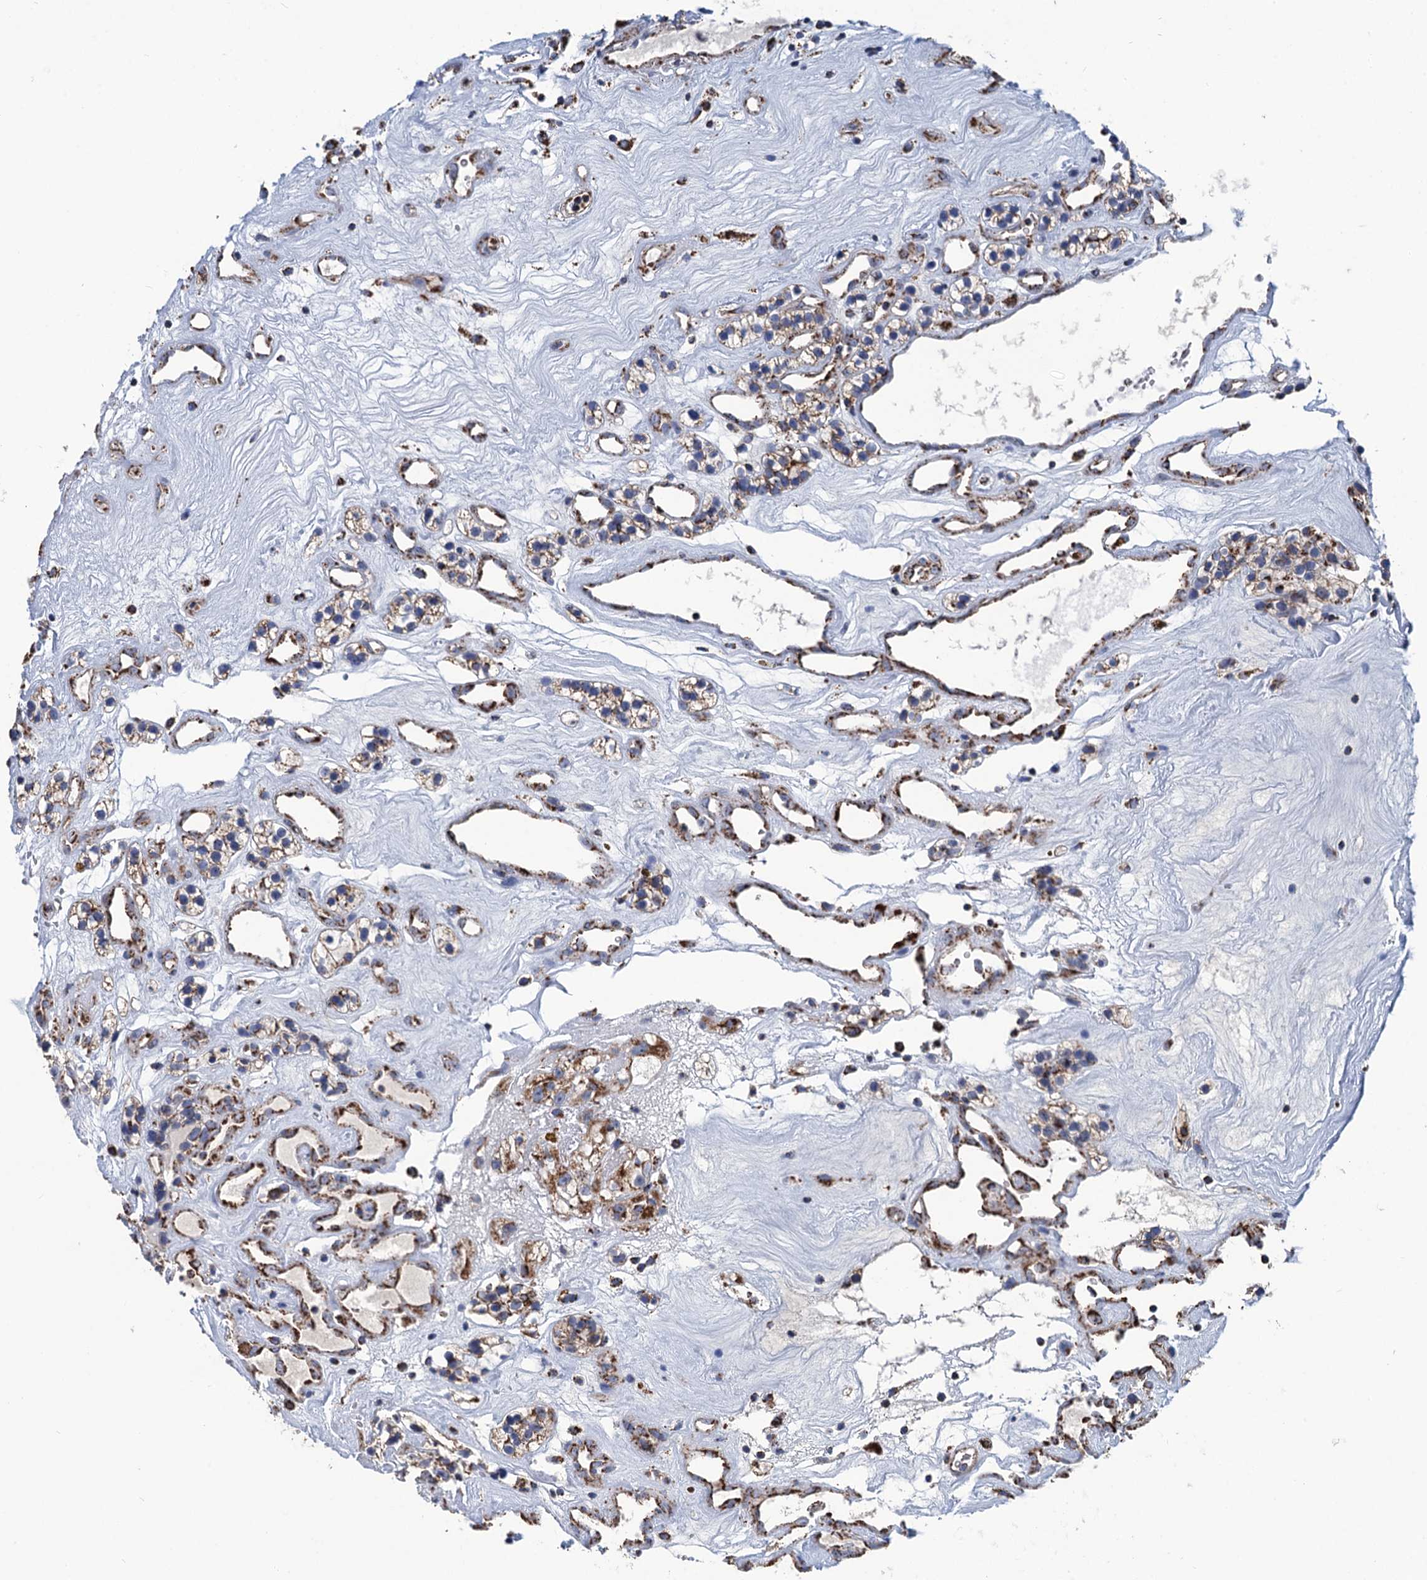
{"staining": {"intensity": "weak", "quantity": ">75%", "location": "cytoplasmic/membranous"}, "tissue": "renal cancer", "cell_type": "Tumor cells", "image_type": "cancer", "snomed": [{"axis": "morphology", "description": "Adenocarcinoma, NOS"}, {"axis": "topography", "description": "Kidney"}], "caption": "Immunohistochemistry (IHC) (DAB (3,3'-diaminobenzidine)) staining of renal cancer demonstrates weak cytoplasmic/membranous protein positivity in approximately >75% of tumor cells. Nuclei are stained in blue.", "gene": "IVD", "patient": {"sex": "female", "age": 57}}